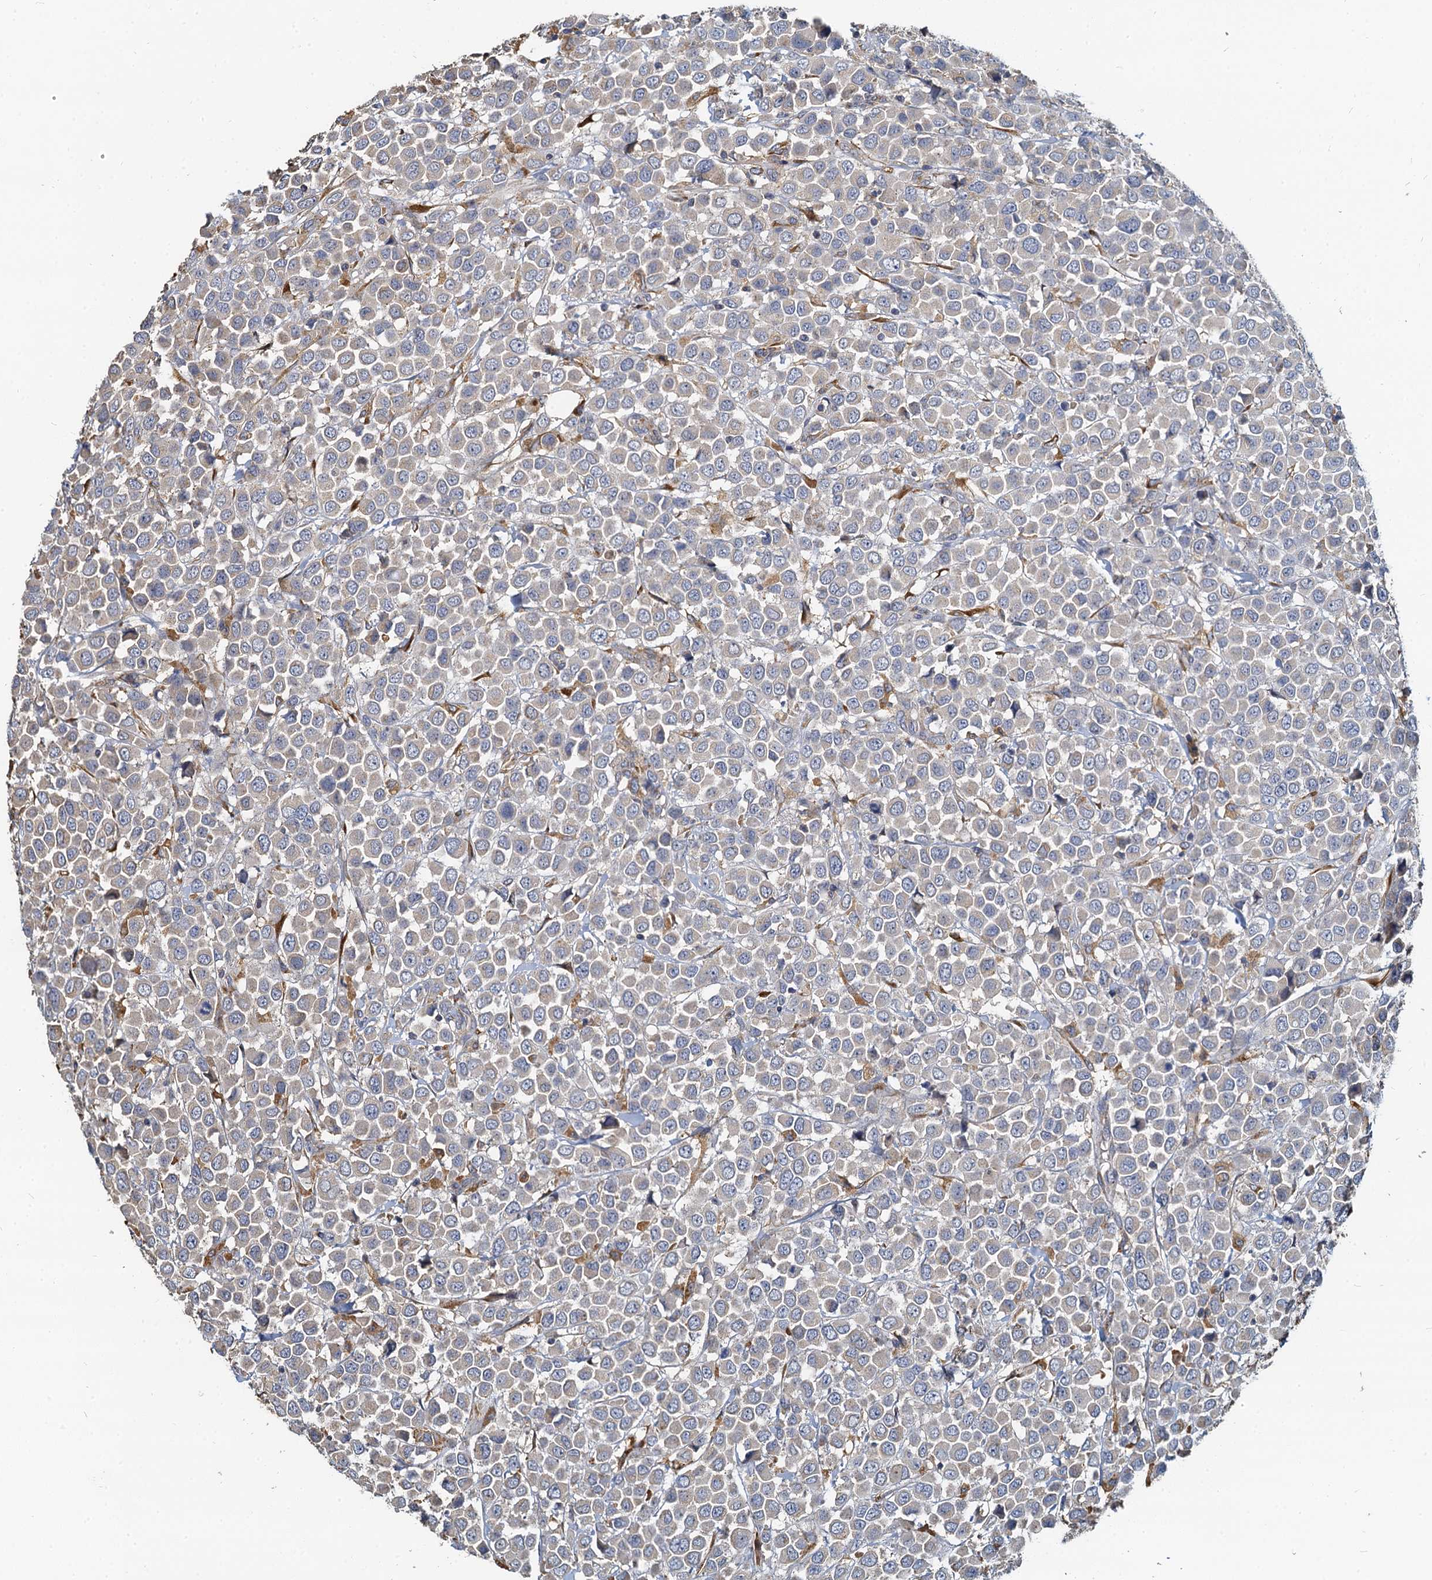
{"staining": {"intensity": "negative", "quantity": "none", "location": "none"}, "tissue": "breast cancer", "cell_type": "Tumor cells", "image_type": "cancer", "snomed": [{"axis": "morphology", "description": "Duct carcinoma"}, {"axis": "topography", "description": "Breast"}], "caption": "The micrograph exhibits no staining of tumor cells in breast cancer (intraductal carcinoma).", "gene": "NKAPD1", "patient": {"sex": "female", "age": 61}}